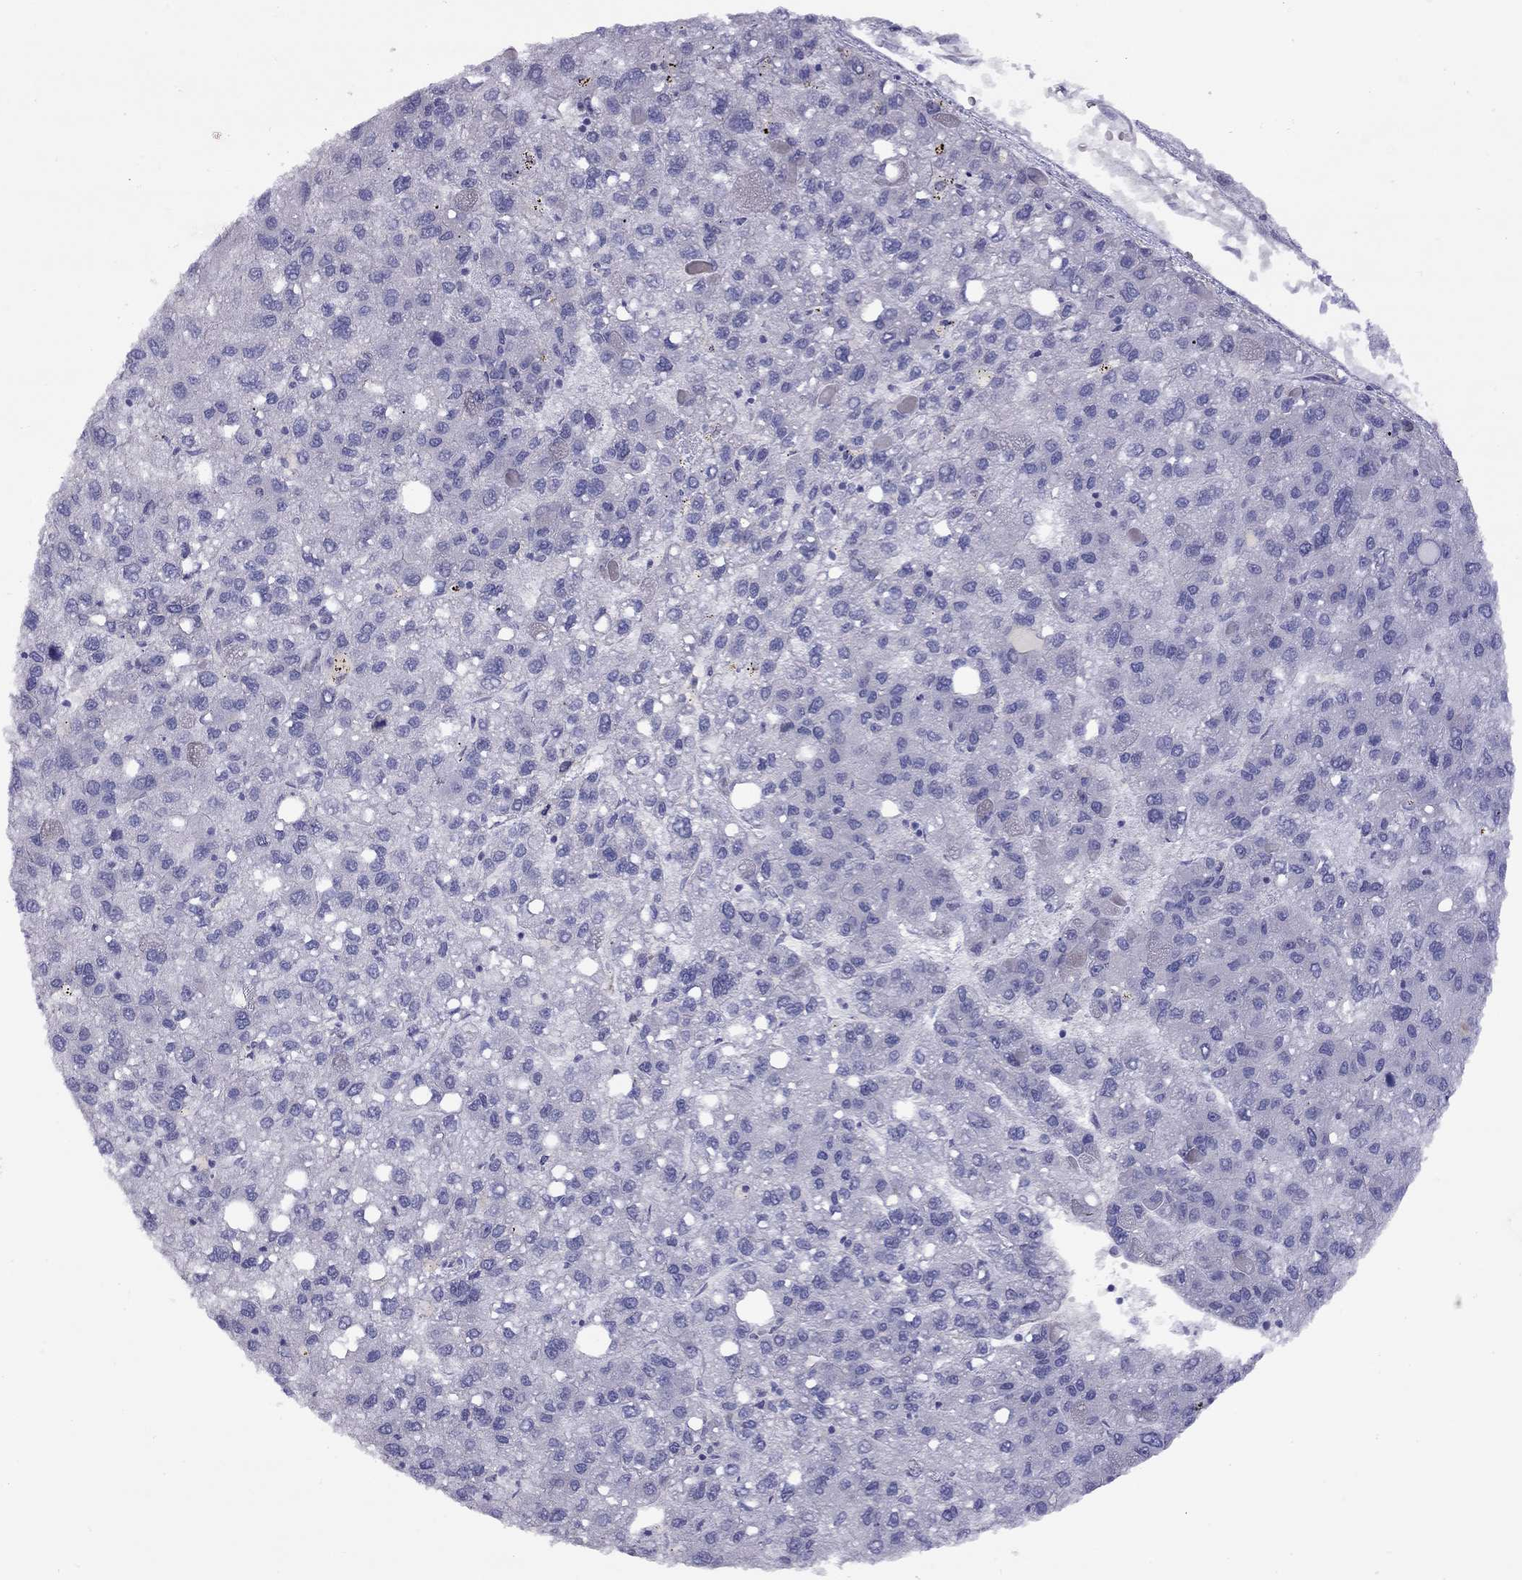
{"staining": {"intensity": "negative", "quantity": "none", "location": "none"}, "tissue": "liver cancer", "cell_type": "Tumor cells", "image_type": "cancer", "snomed": [{"axis": "morphology", "description": "Carcinoma, Hepatocellular, NOS"}, {"axis": "topography", "description": "Liver"}], "caption": "A micrograph of human liver cancer is negative for staining in tumor cells.", "gene": "CPNE4", "patient": {"sex": "female", "age": 82}}